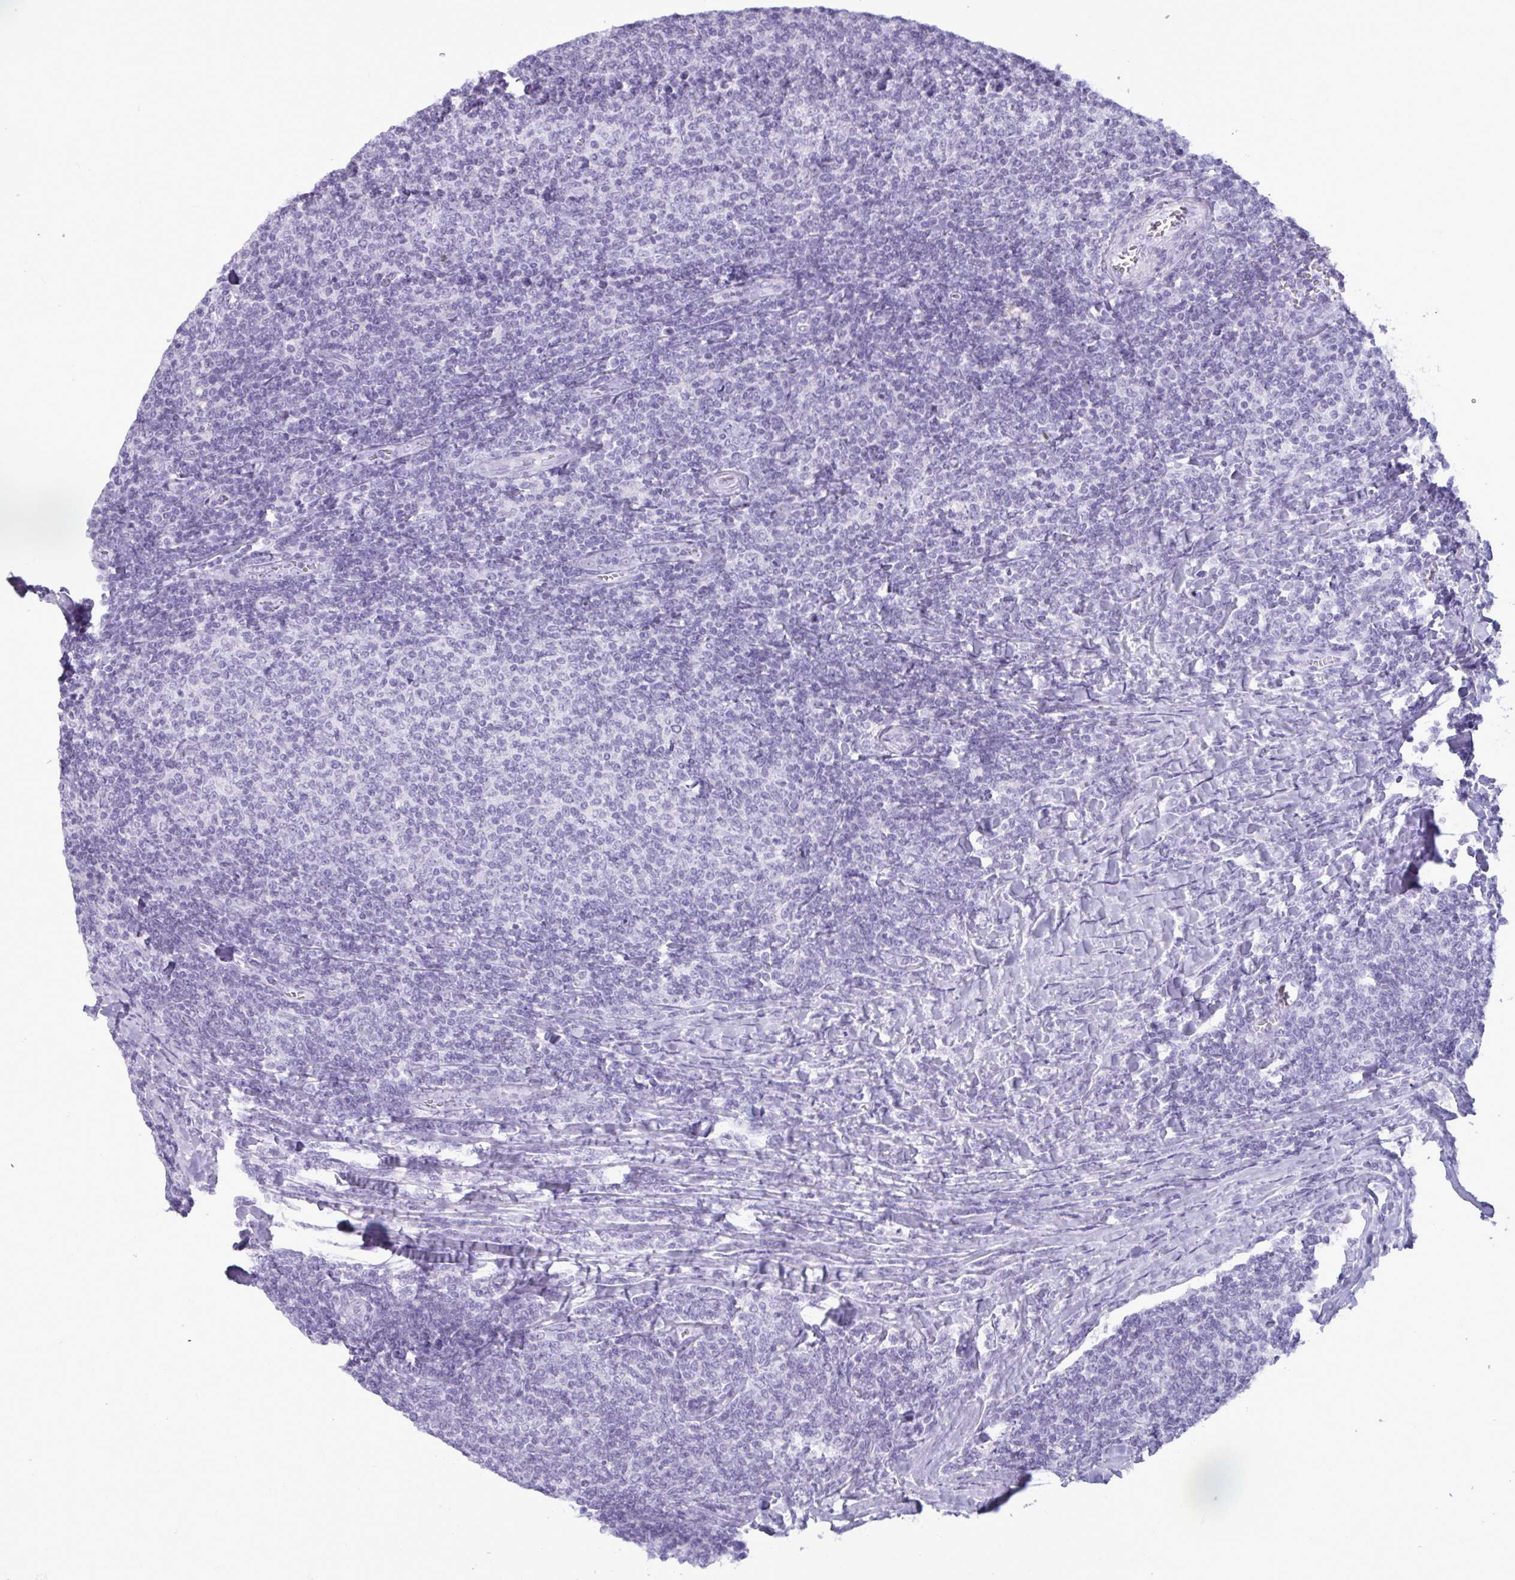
{"staining": {"intensity": "negative", "quantity": "none", "location": "none"}, "tissue": "lymphoma", "cell_type": "Tumor cells", "image_type": "cancer", "snomed": [{"axis": "morphology", "description": "Malignant lymphoma, non-Hodgkin's type, Low grade"}, {"axis": "topography", "description": "Lymph node"}], "caption": "Lymphoma was stained to show a protein in brown. There is no significant expression in tumor cells.", "gene": "BBS10", "patient": {"sex": "male", "age": 52}}